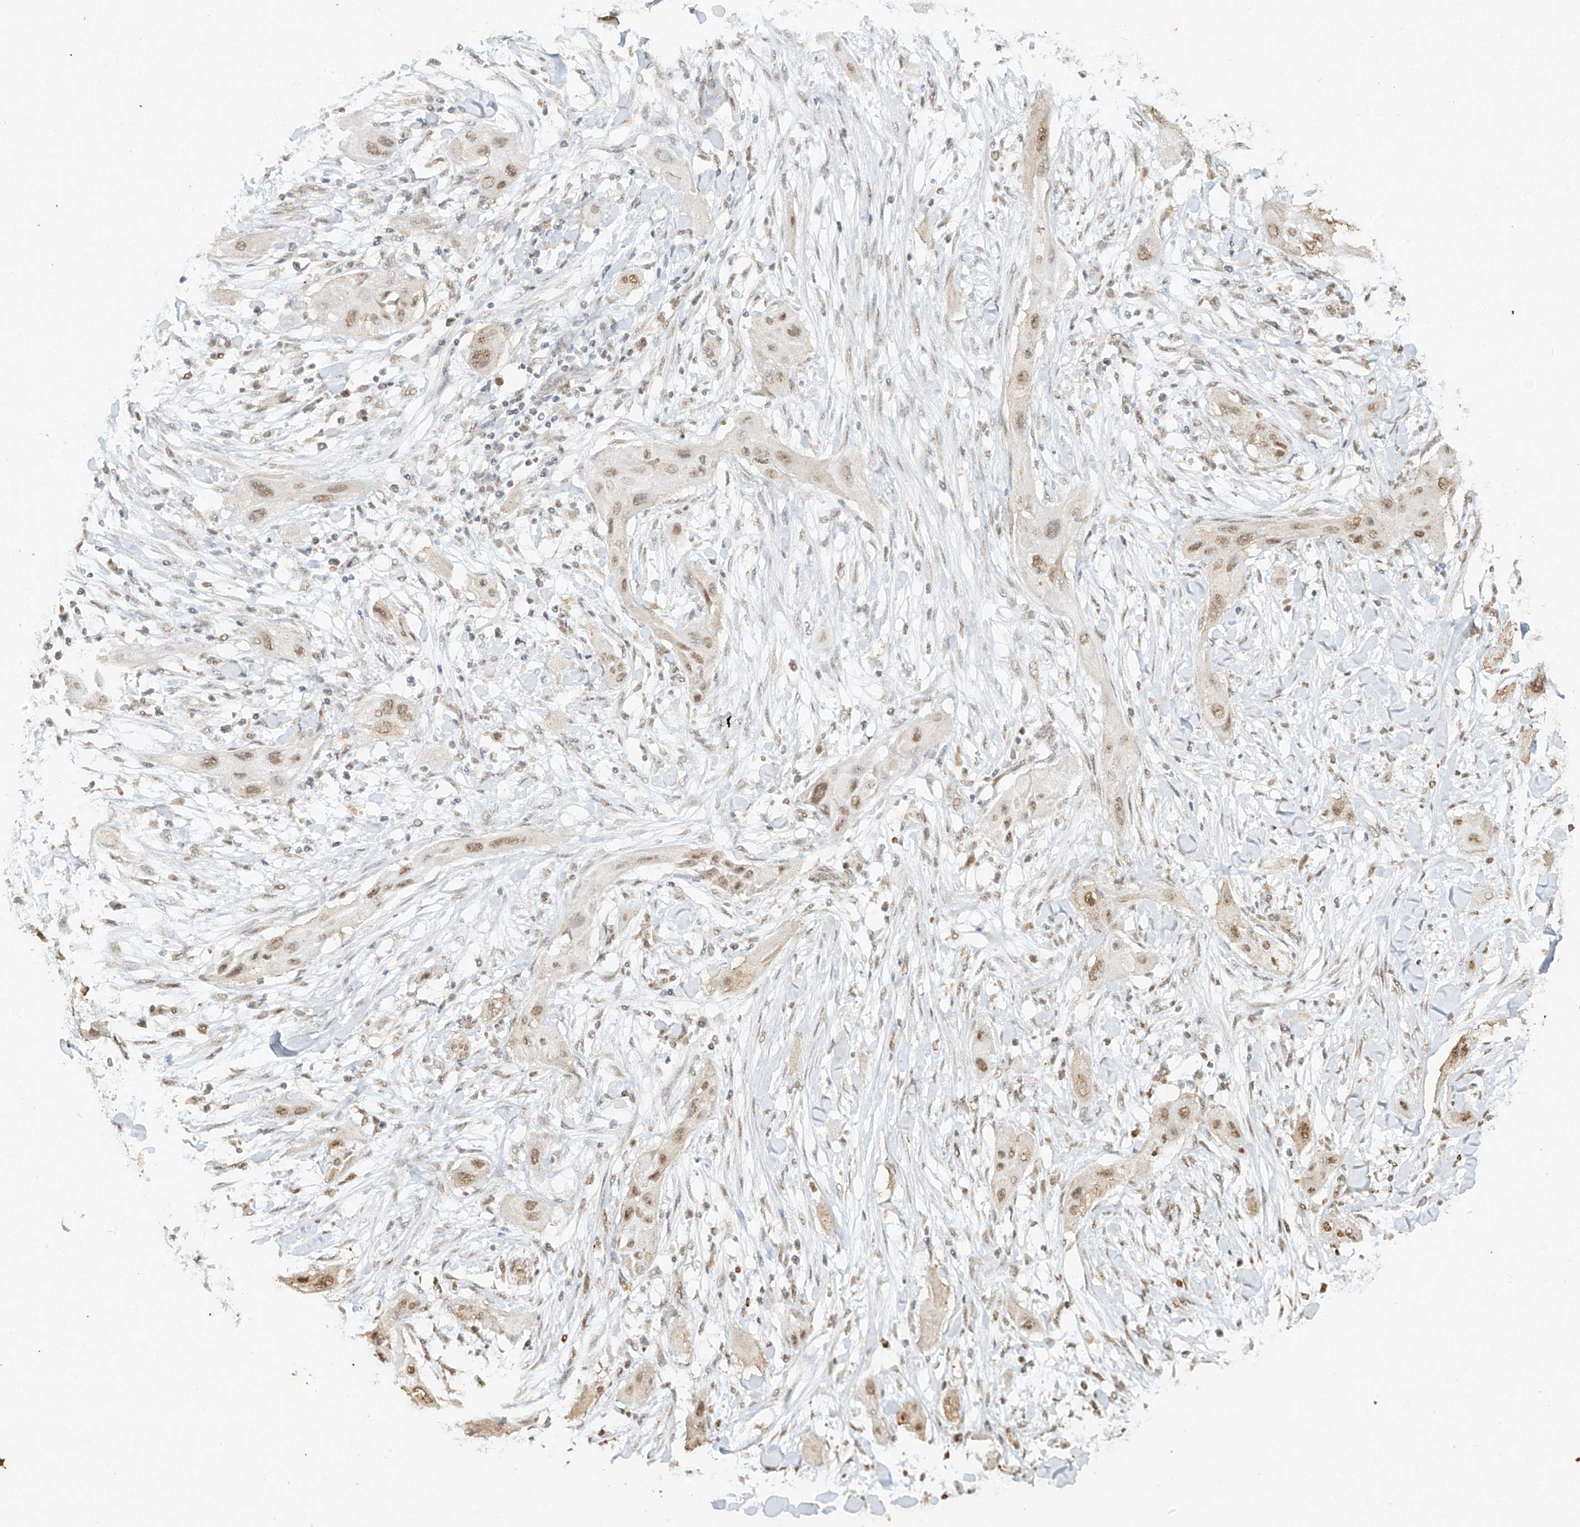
{"staining": {"intensity": "weak", "quantity": ">75%", "location": "nuclear"}, "tissue": "lung cancer", "cell_type": "Tumor cells", "image_type": "cancer", "snomed": [{"axis": "morphology", "description": "Squamous cell carcinoma, NOS"}, {"axis": "topography", "description": "Lung"}], "caption": "Lung squamous cell carcinoma stained for a protein (brown) demonstrates weak nuclear positive staining in approximately >75% of tumor cells.", "gene": "TIGAR", "patient": {"sex": "female", "age": 47}}